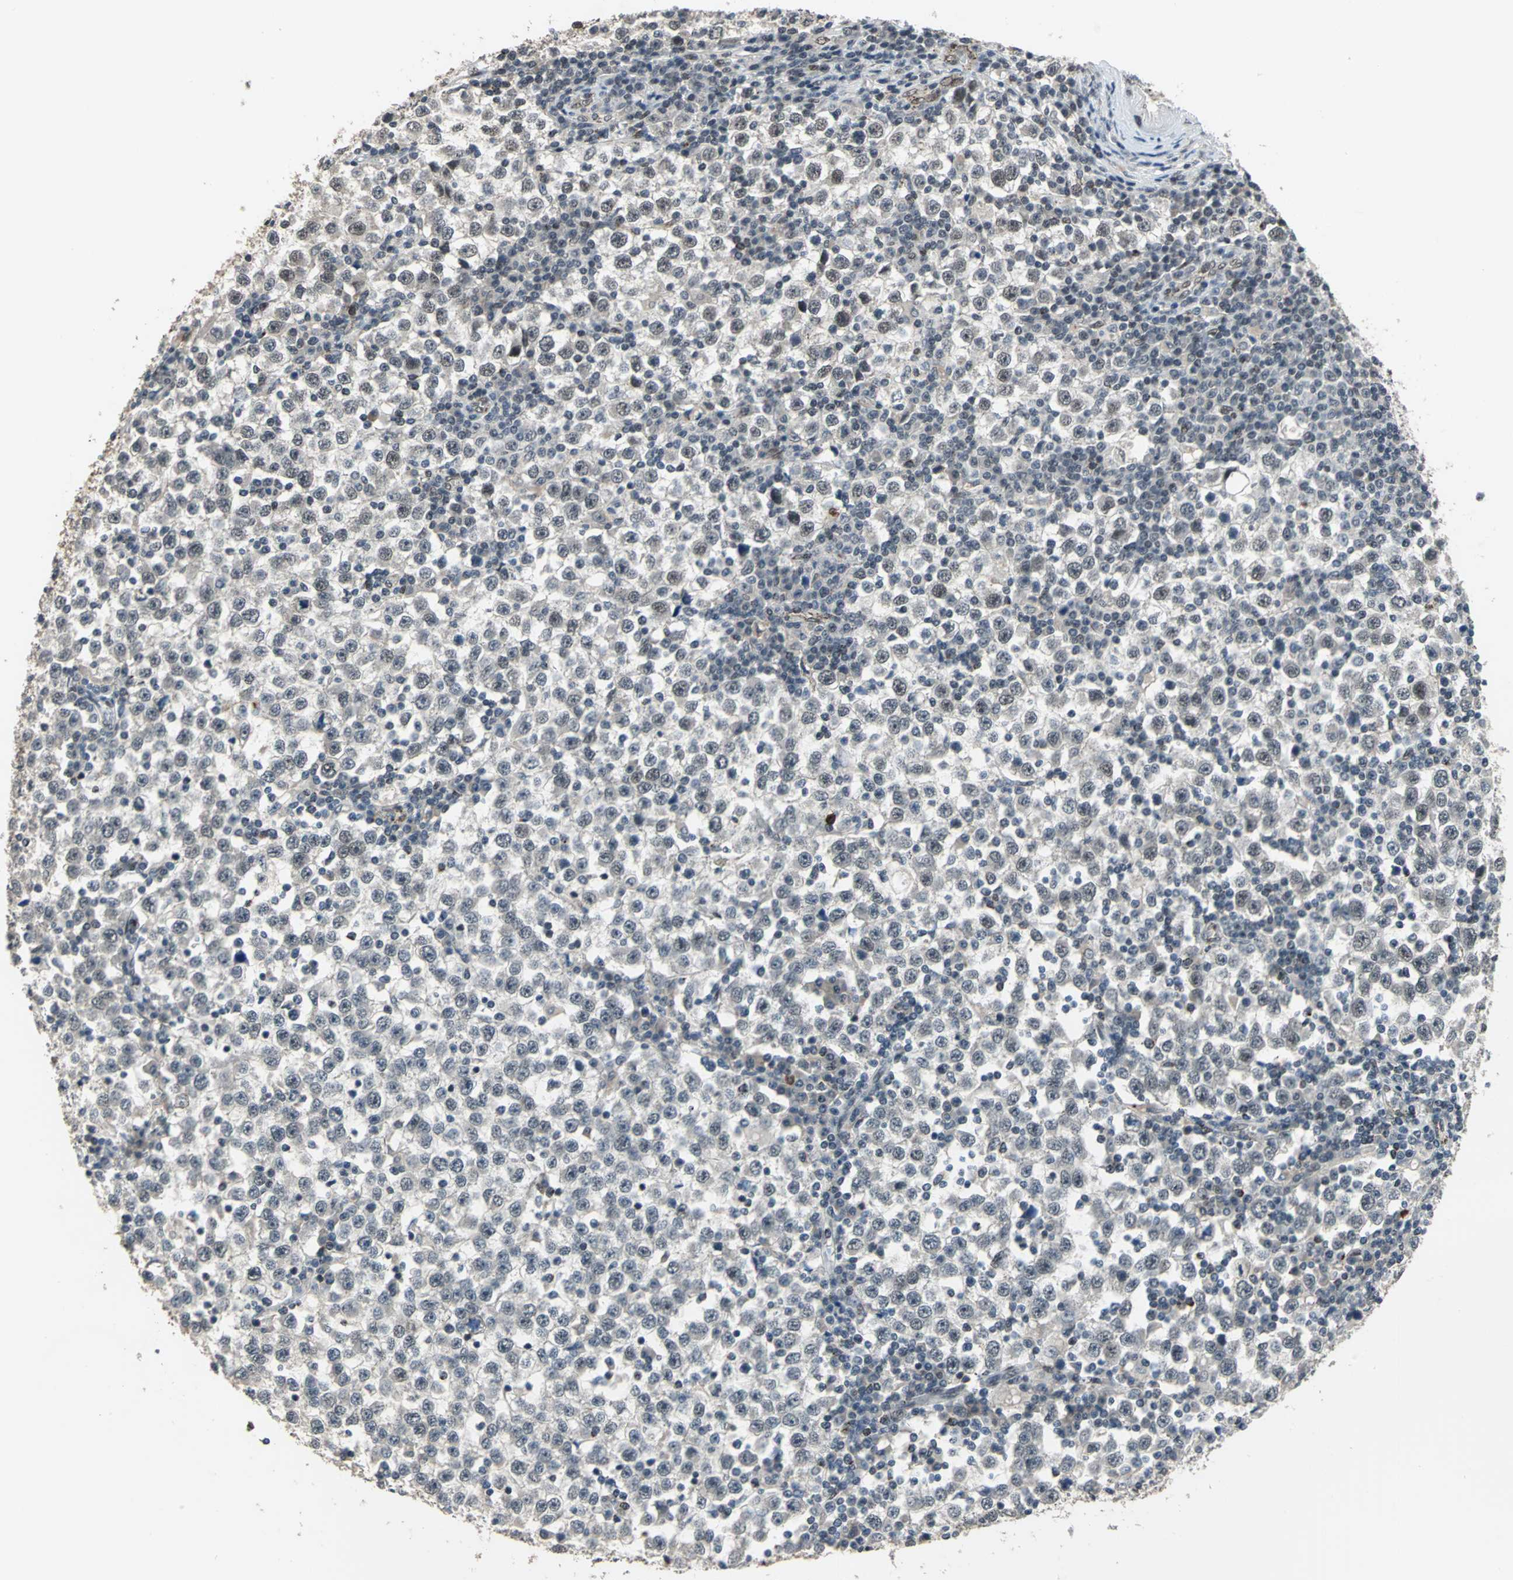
{"staining": {"intensity": "negative", "quantity": "none", "location": "none"}, "tissue": "testis cancer", "cell_type": "Tumor cells", "image_type": "cancer", "snomed": [{"axis": "morphology", "description": "Seminoma, NOS"}, {"axis": "topography", "description": "Testis"}], "caption": "Testis seminoma was stained to show a protein in brown. There is no significant positivity in tumor cells. The staining is performed using DAB brown chromogen with nuclei counter-stained in using hematoxylin.", "gene": "ELF2", "patient": {"sex": "male", "age": 65}}